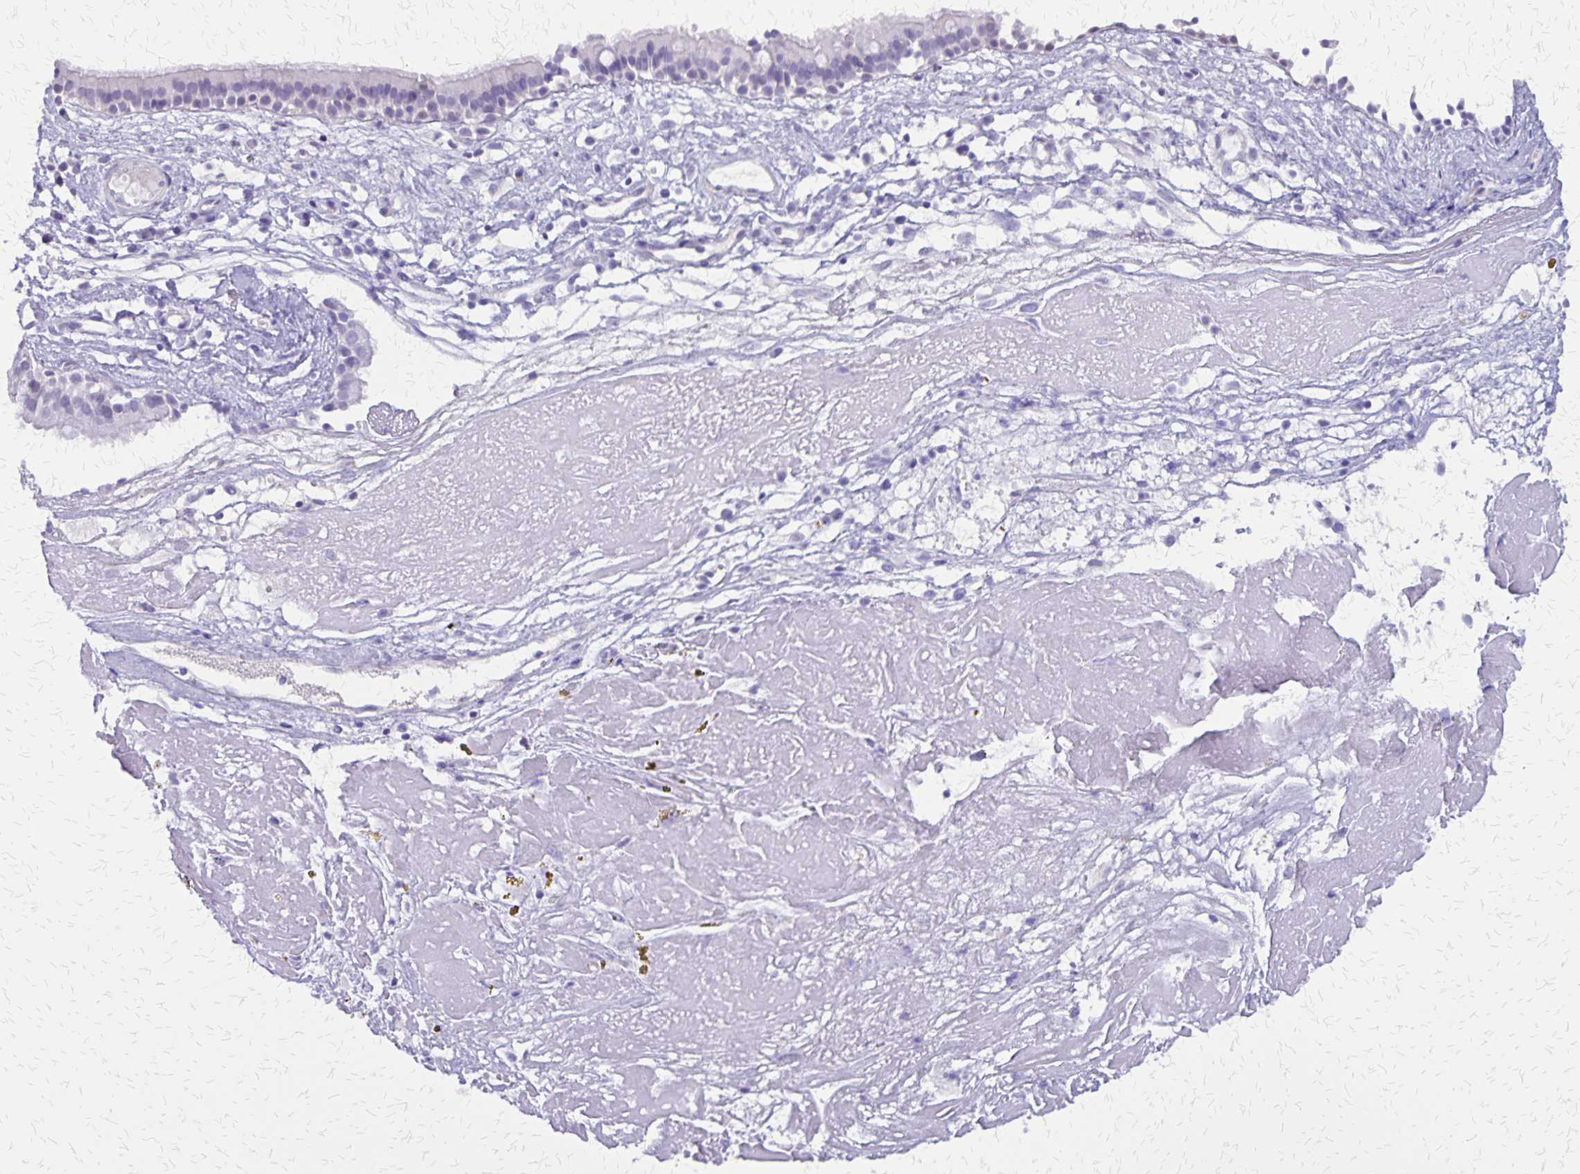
{"staining": {"intensity": "negative", "quantity": "none", "location": "none"}, "tissue": "nasopharynx", "cell_type": "Respiratory epithelial cells", "image_type": "normal", "snomed": [{"axis": "morphology", "description": "Normal tissue, NOS"}, {"axis": "topography", "description": "Nasopharynx"}], "caption": "Nasopharynx stained for a protein using immunohistochemistry demonstrates no staining respiratory epithelial cells.", "gene": "SI", "patient": {"sex": "male", "age": 24}}